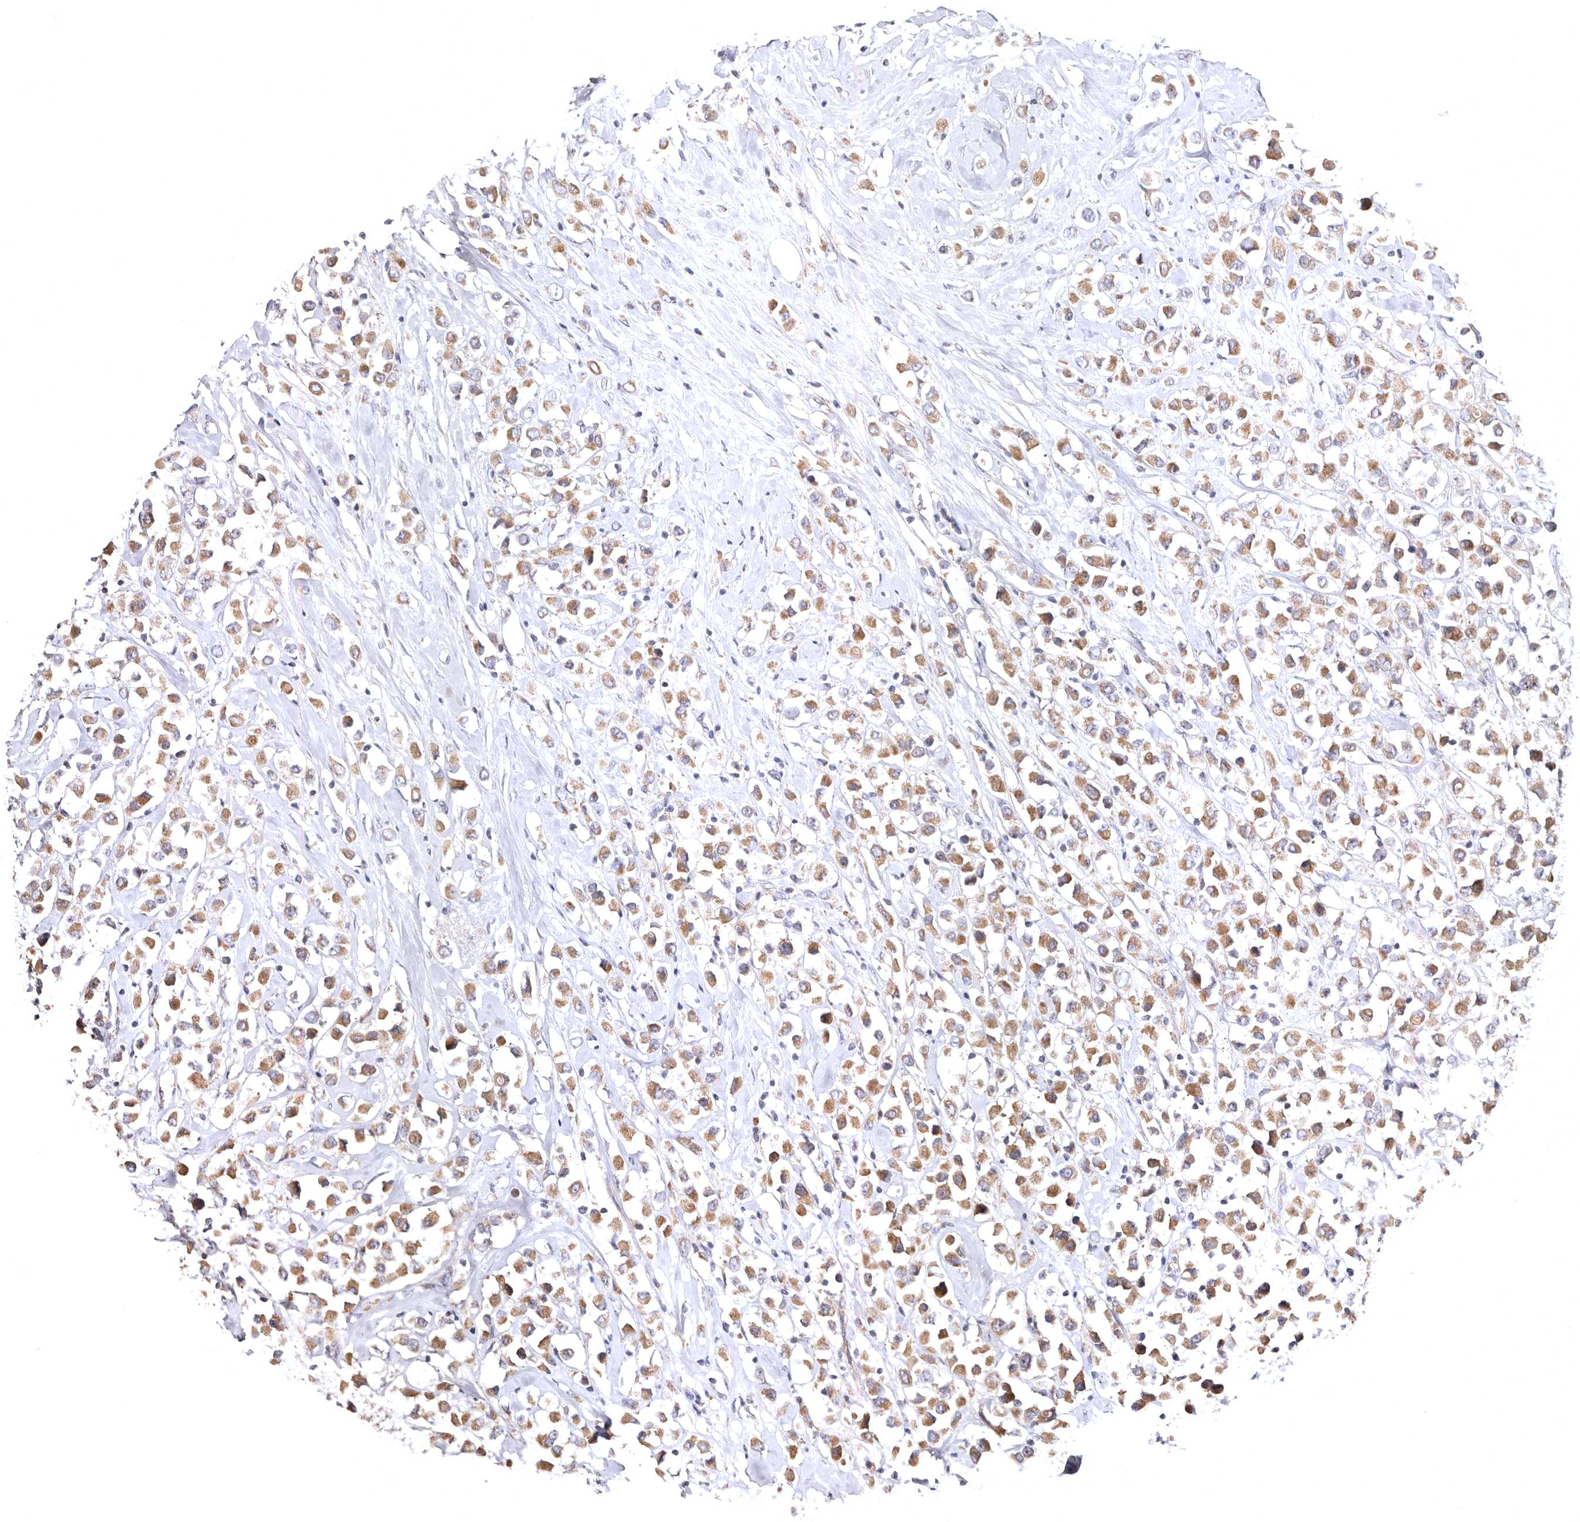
{"staining": {"intensity": "moderate", "quantity": ">75%", "location": "cytoplasmic/membranous"}, "tissue": "breast cancer", "cell_type": "Tumor cells", "image_type": "cancer", "snomed": [{"axis": "morphology", "description": "Duct carcinoma"}, {"axis": "topography", "description": "Breast"}], "caption": "Breast cancer (invasive ductal carcinoma) stained for a protein shows moderate cytoplasmic/membranous positivity in tumor cells.", "gene": "BAIAP2L1", "patient": {"sex": "female", "age": 61}}